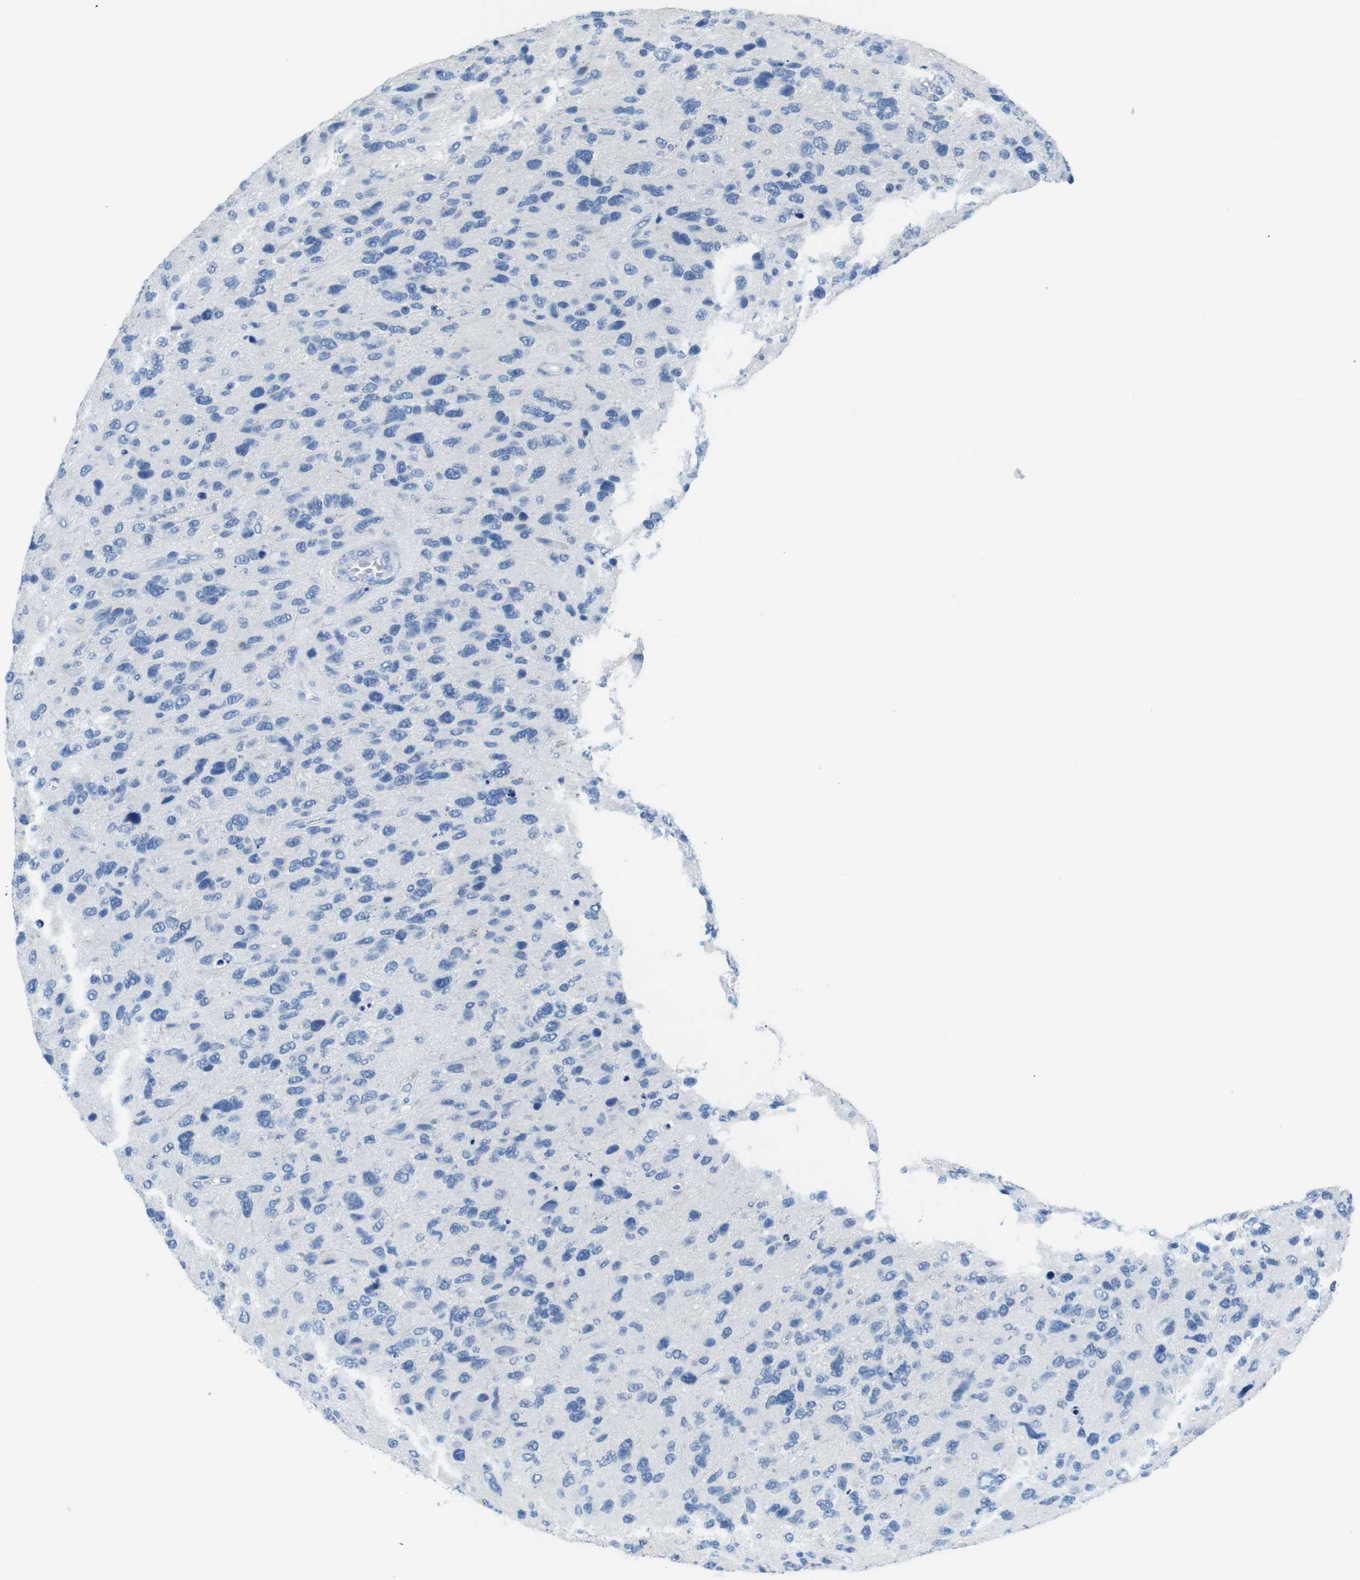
{"staining": {"intensity": "negative", "quantity": "none", "location": "none"}, "tissue": "glioma", "cell_type": "Tumor cells", "image_type": "cancer", "snomed": [{"axis": "morphology", "description": "Glioma, malignant, High grade"}, {"axis": "topography", "description": "Brain"}], "caption": "A photomicrograph of glioma stained for a protein demonstrates no brown staining in tumor cells.", "gene": "SLC35A3", "patient": {"sex": "female", "age": 58}}